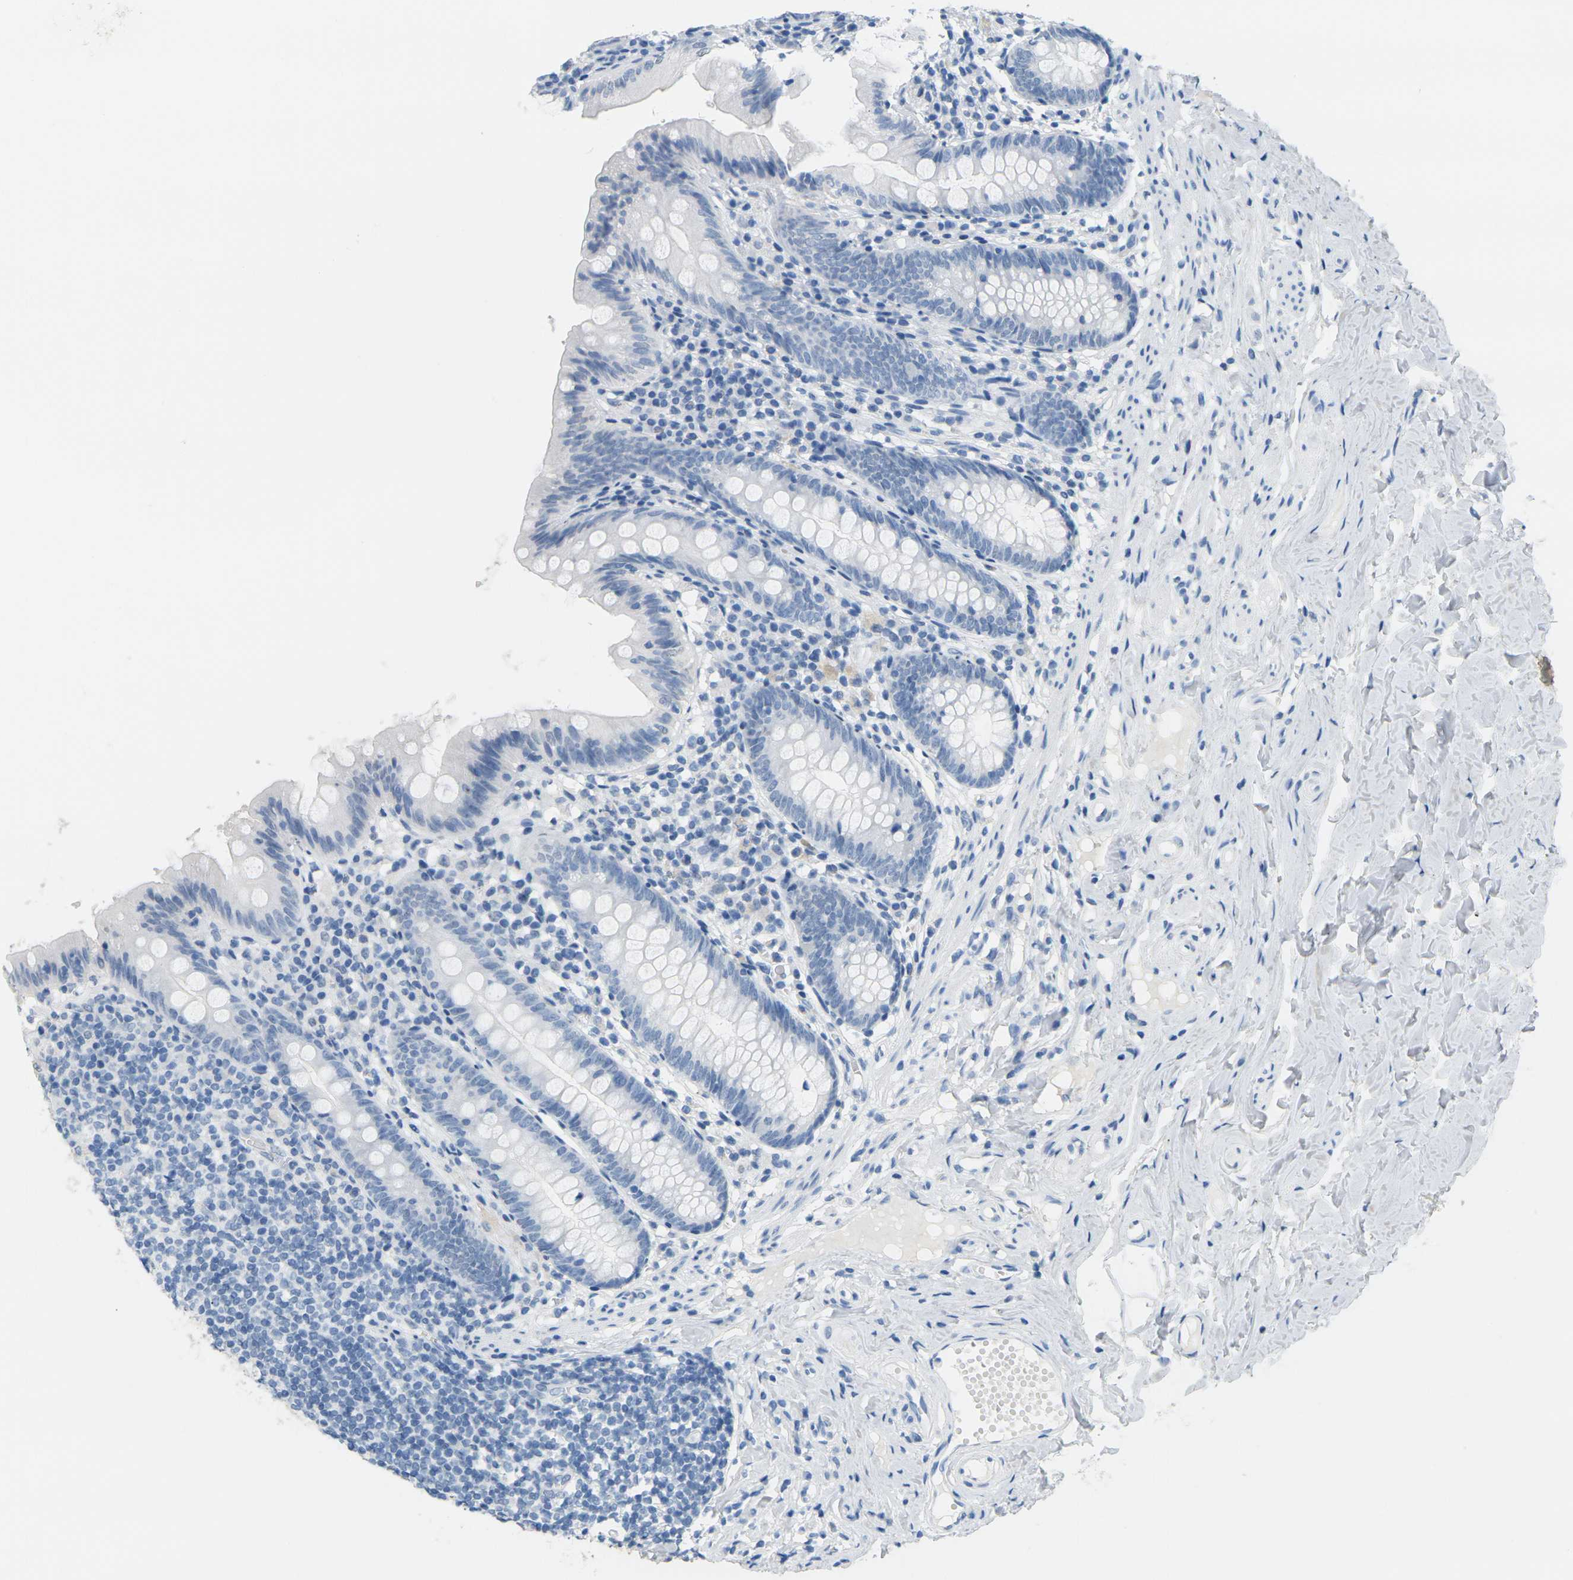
{"staining": {"intensity": "negative", "quantity": "none", "location": "none"}, "tissue": "appendix", "cell_type": "Glandular cells", "image_type": "normal", "snomed": [{"axis": "morphology", "description": "Normal tissue, NOS"}, {"axis": "topography", "description": "Appendix"}], "caption": "Protein analysis of benign appendix shows no significant positivity in glandular cells. (DAB (3,3'-diaminobenzidine) immunohistochemistry (IHC), high magnification).", "gene": "CTAG1A", "patient": {"sex": "male", "age": 52}}